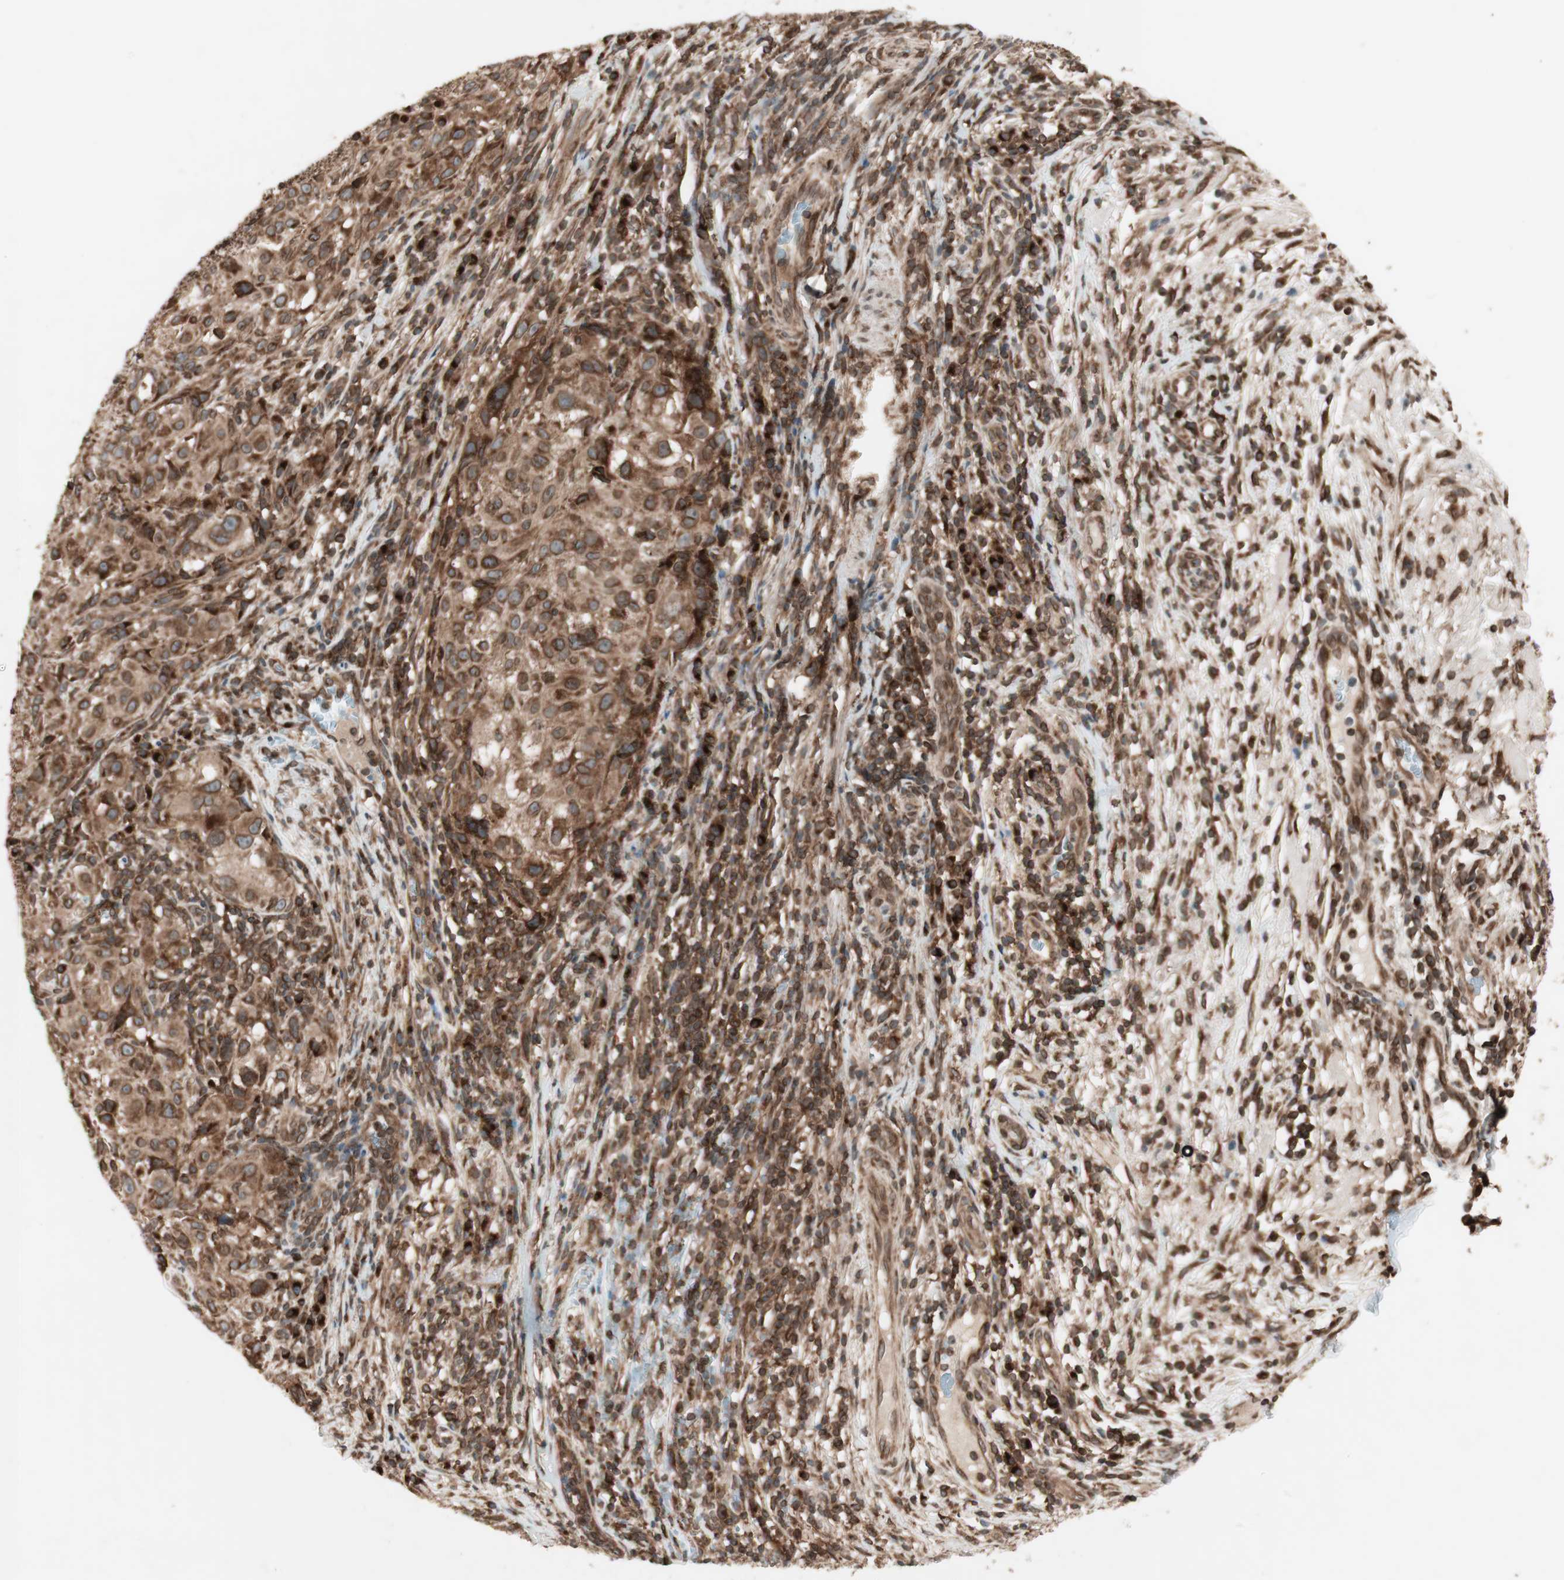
{"staining": {"intensity": "strong", "quantity": ">75%", "location": "cytoplasmic/membranous,nuclear"}, "tissue": "melanoma", "cell_type": "Tumor cells", "image_type": "cancer", "snomed": [{"axis": "morphology", "description": "Necrosis, NOS"}, {"axis": "morphology", "description": "Malignant melanoma, NOS"}, {"axis": "topography", "description": "Skin"}], "caption": "Immunohistochemical staining of human melanoma exhibits high levels of strong cytoplasmic/membranous and nuclear protein staining in about >75% of tumor cells.", "gene": "NUP62", "patient": {"sex": "female", "age": 87}}